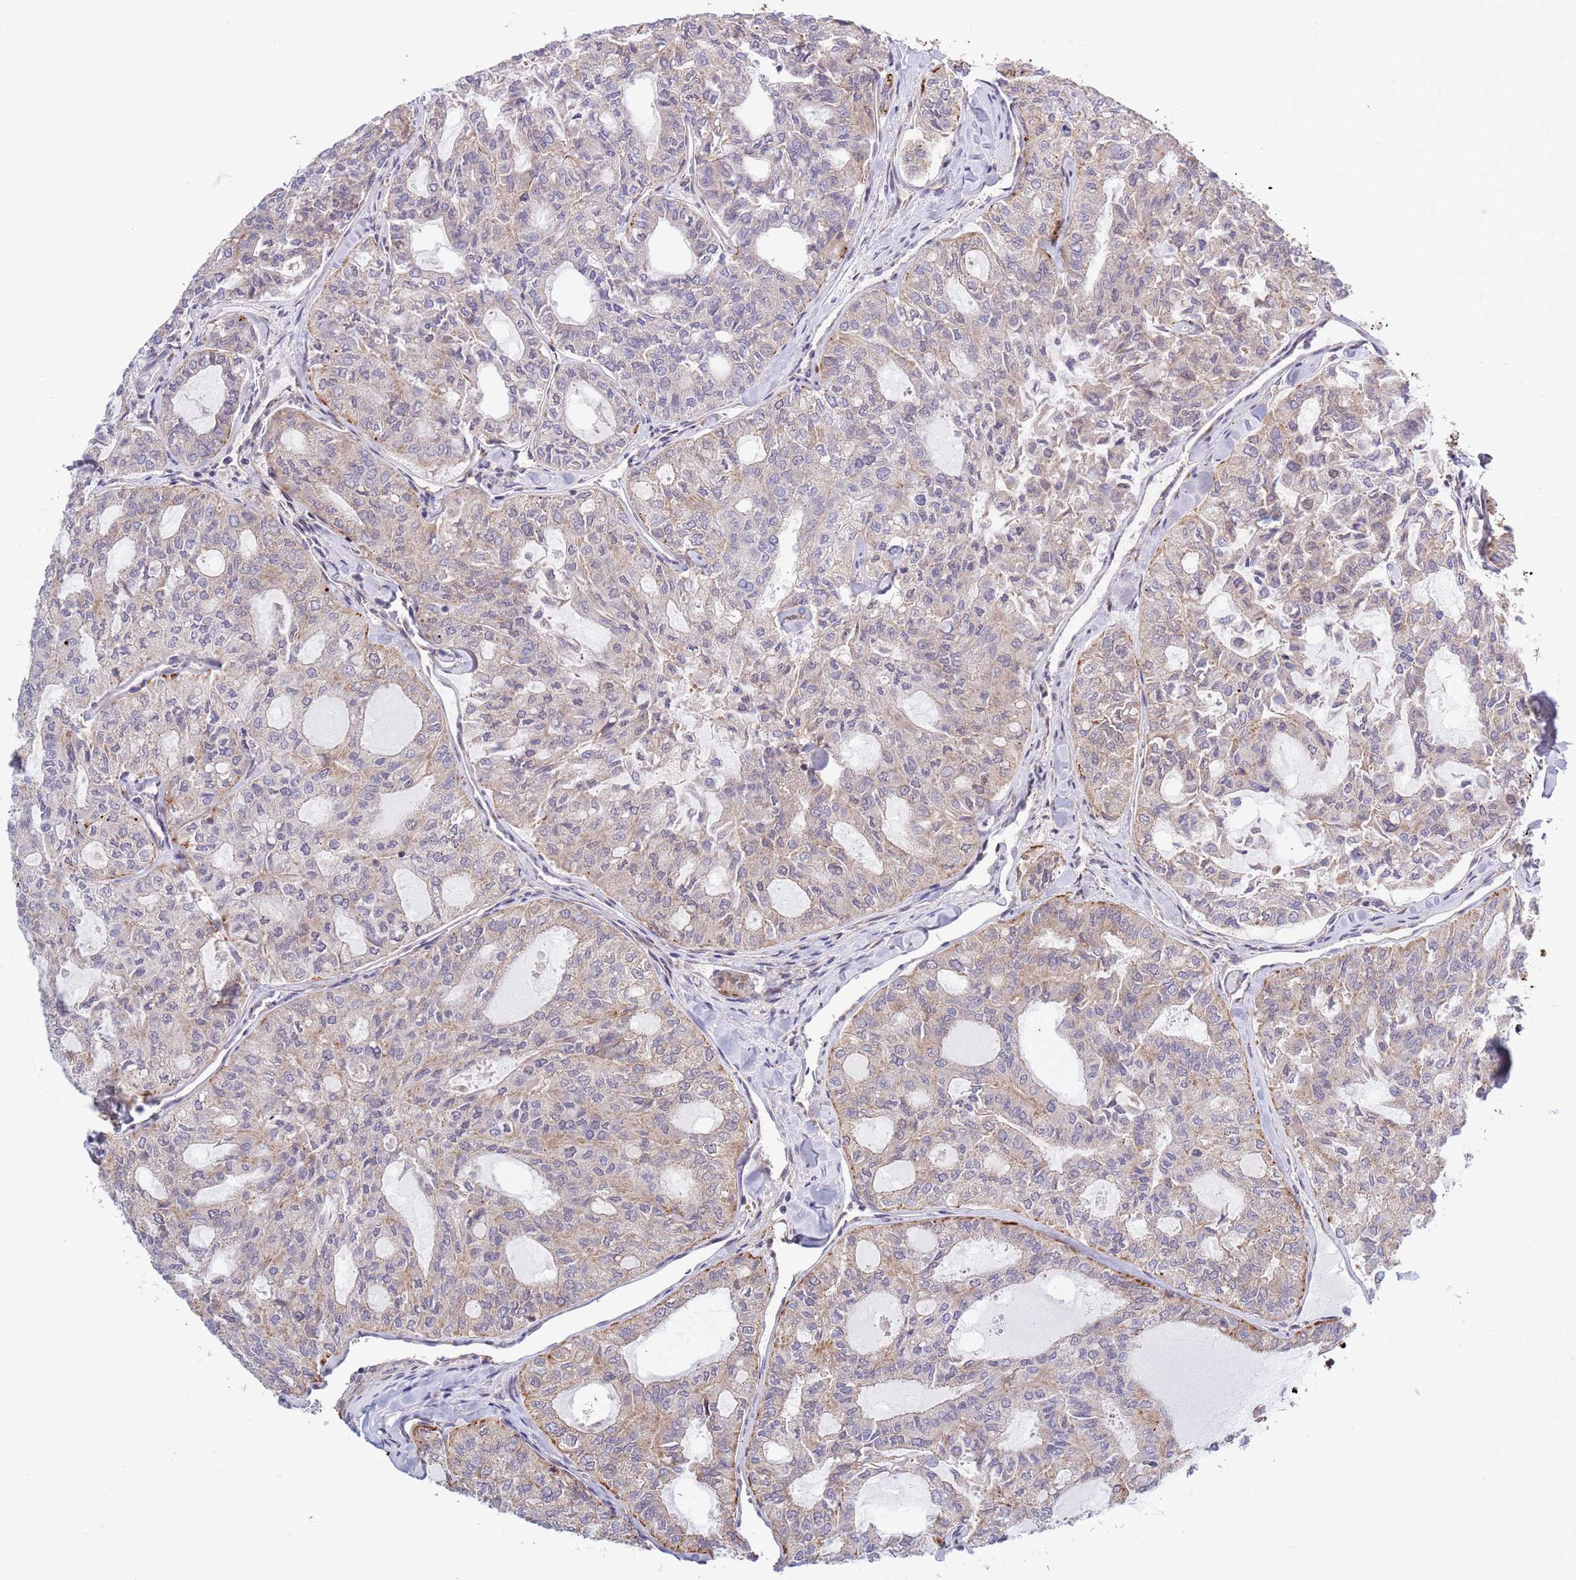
{"staining": {"intensity": "weak", "quantity": "25%-75%", "location": "cytoplasmic/membranous"}, "tissue": "thyroid cancer", "cell_type": "Tumor cells", "image_type": "cancer", "snomed": [{"axis": "morphology", "description": "Follicular adenoma carcinoma, NOS"}, {"axis": "topography", "description": "Thyroid gland"}], "caption": "Weak cytoplasmic/membranous positivity for a protein is seen in approximately 25%-75% of tumor cells of thyroid cancer using immunohistochemistry (IHC).", "gene": "TBX10", "patient": {"sex": "male", "age": 75}}